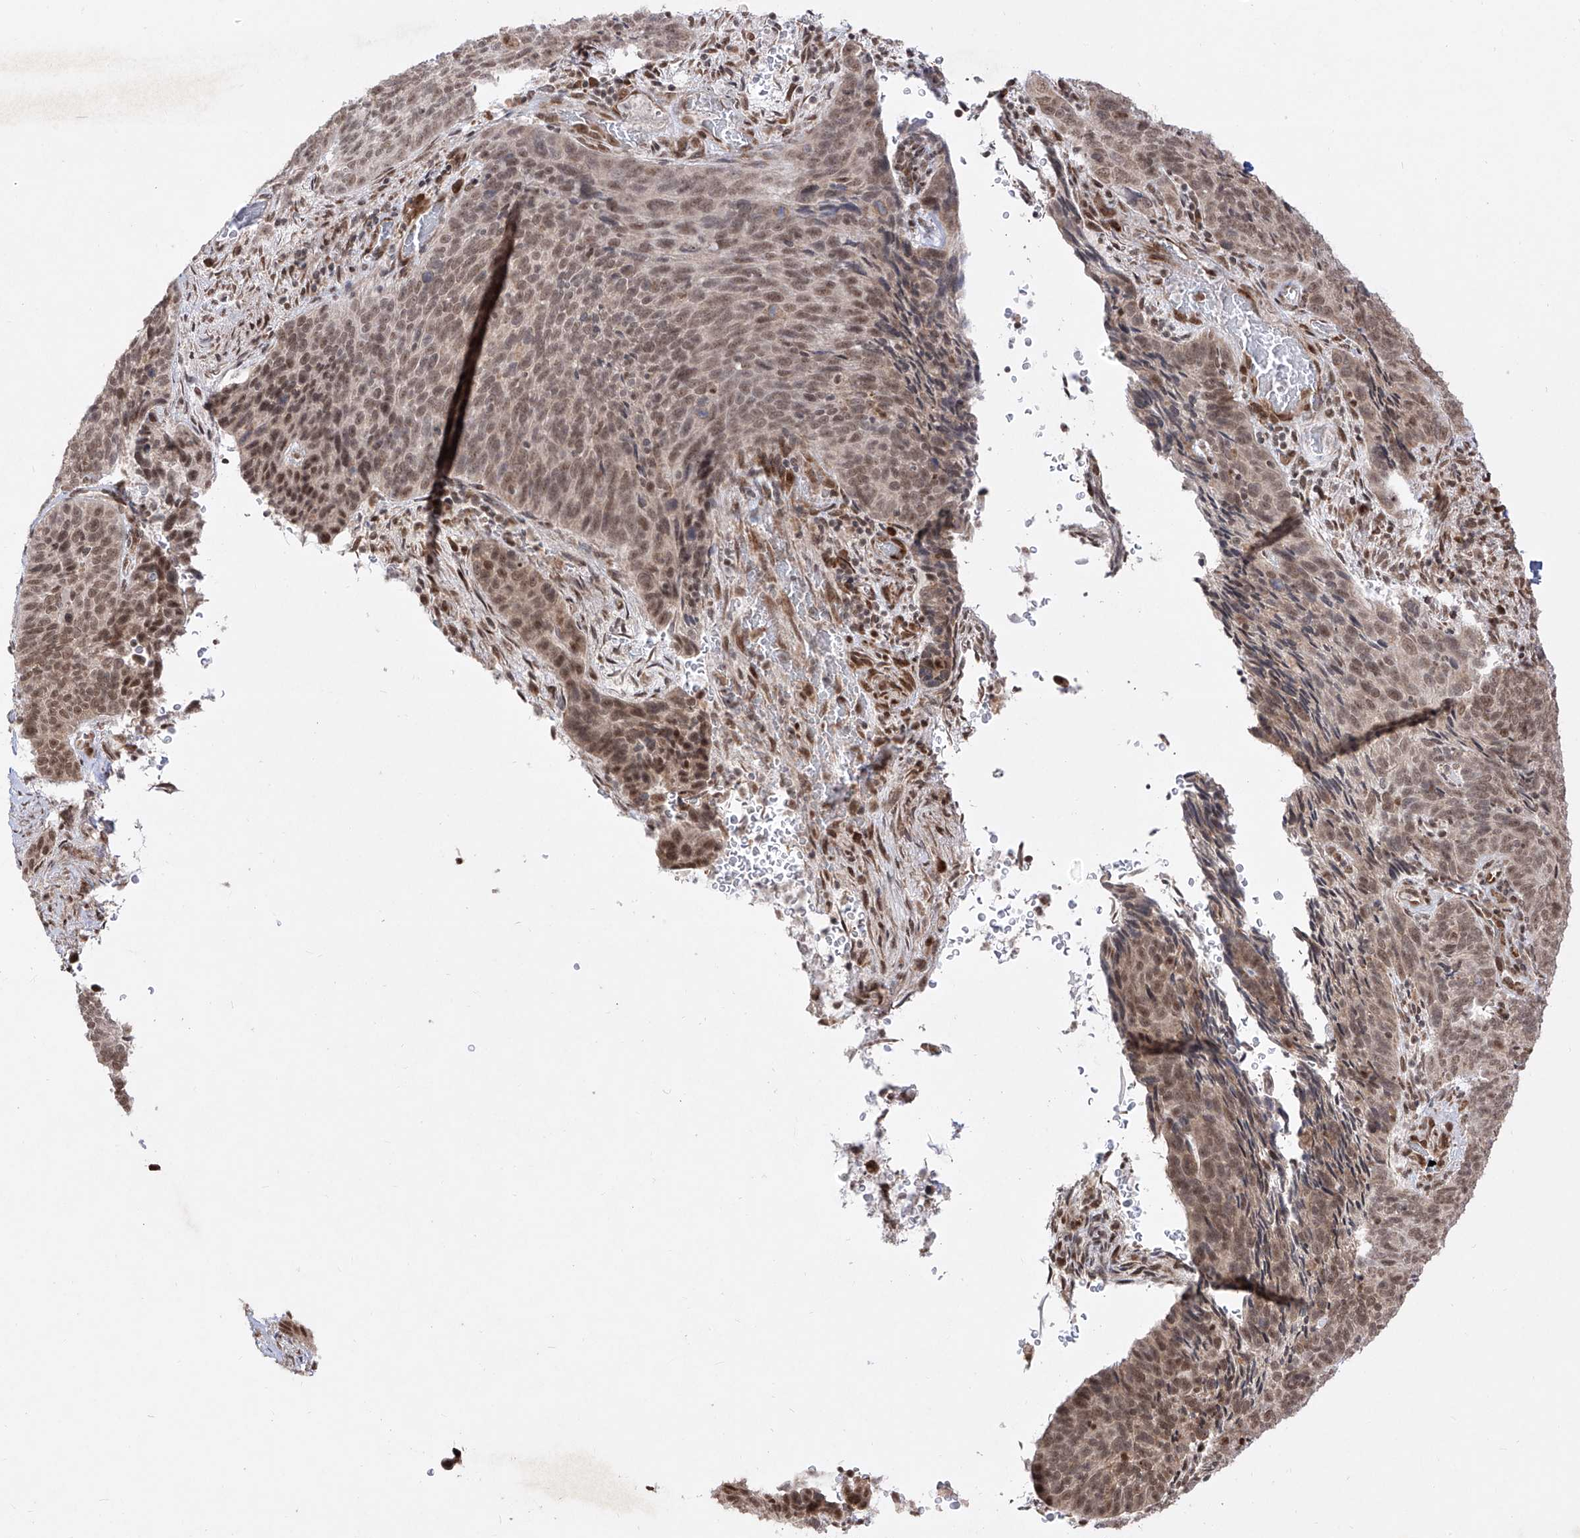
{"staining": {"intensity": "moderate", "quantity": ">75%", "location": "nuclear"}, "tissue": "cervical cancer", "cell_type": "Tumor cells", "image_type": "cancer", "snomed": [{"axis": "morphology", "description": "Squamous cell carcinoma, NOS"}, {"axis": "topography", "description": "Cervix"}], "caption": "A medium amount of moderate nuclear expression is identified in approximately >75% of tumor cells in cervical cancer (squamous cell carcinoma) tissue. Nuclei are stained in blue.", "gene": "SNRNP27", "patient": {"sex": "female", "age": 60}}